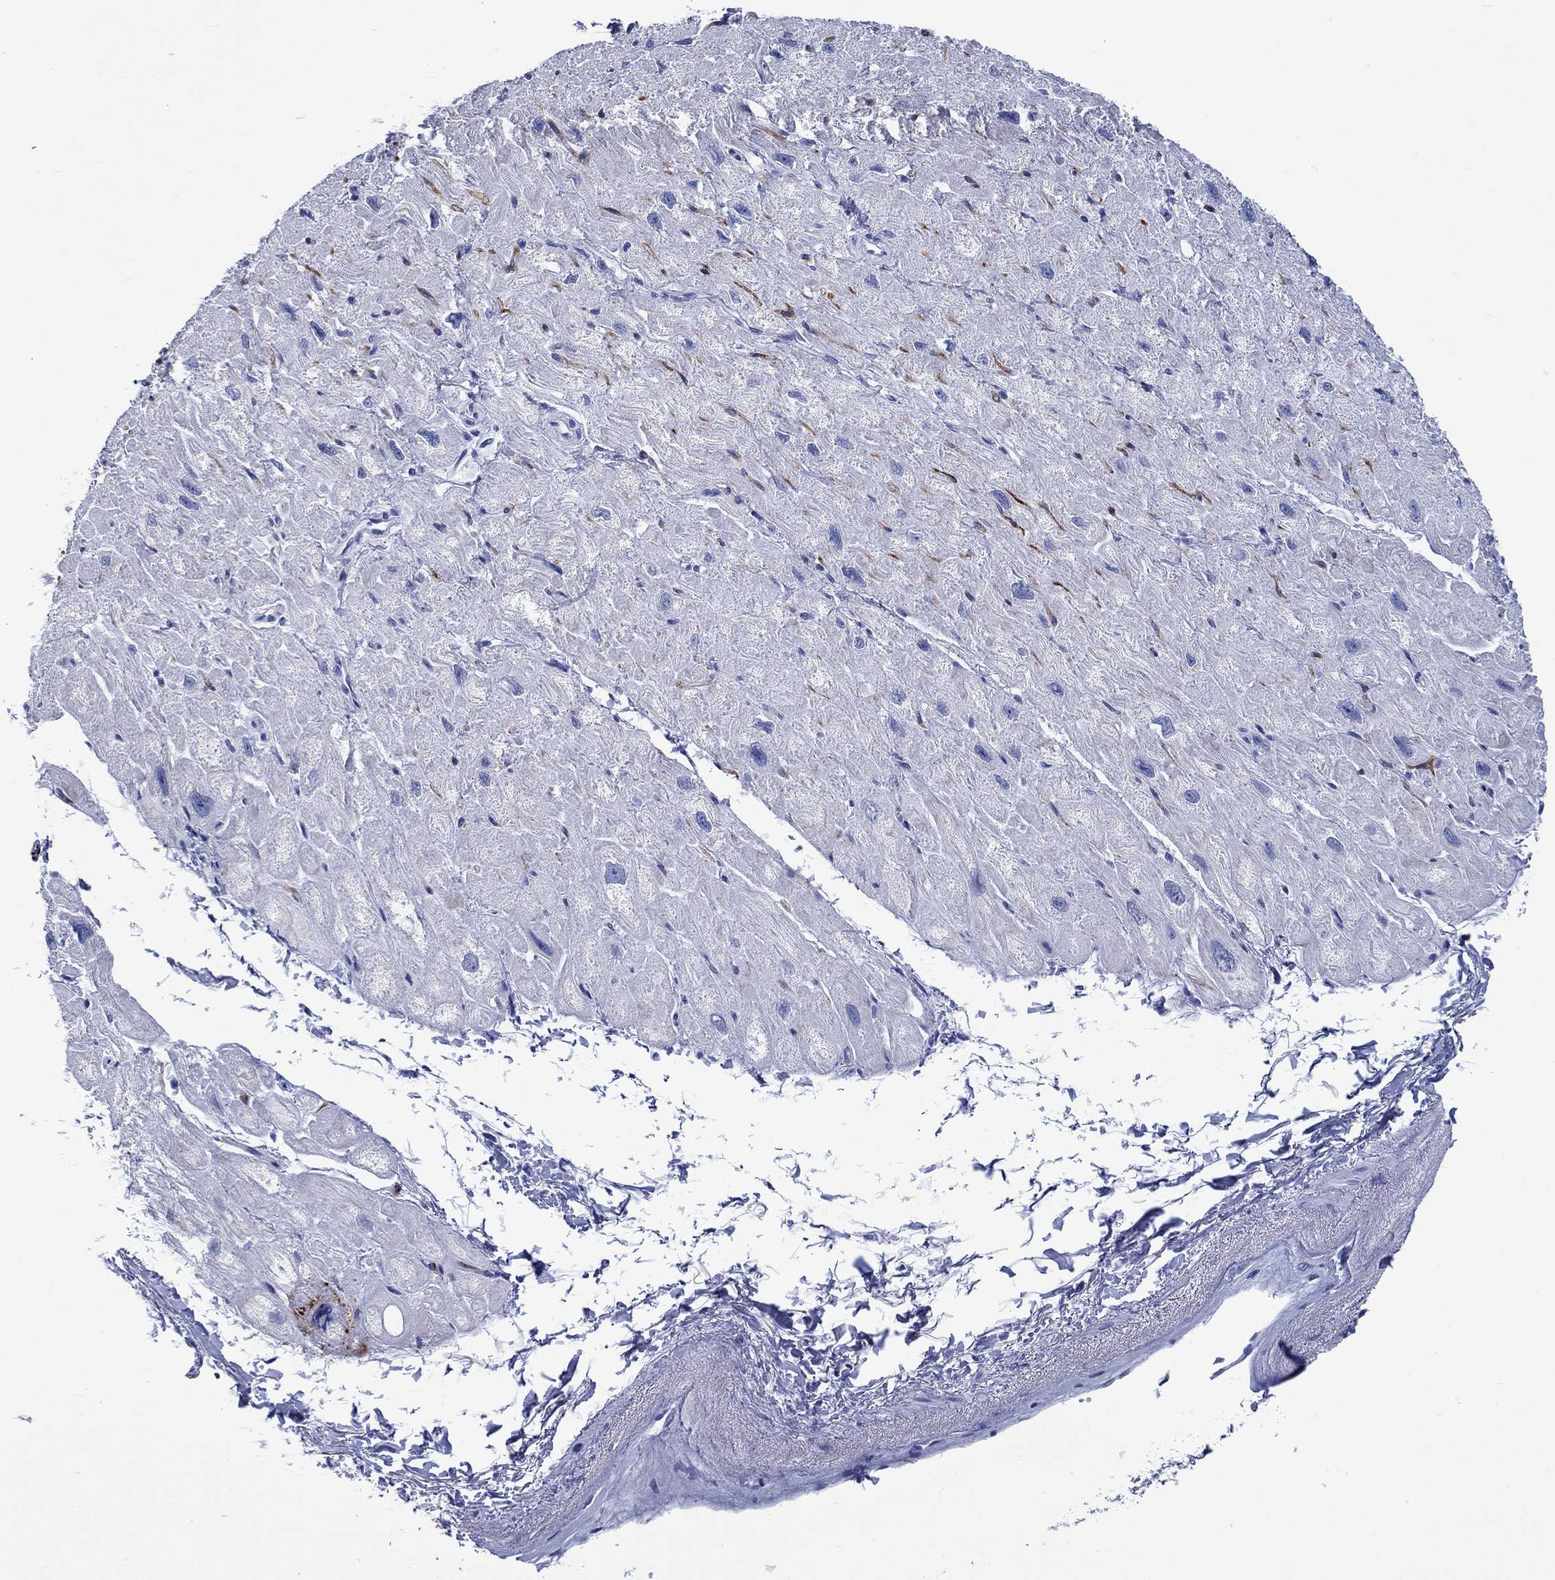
{"staining": {"intensity": "negative", "quantity": "none", "location": "none"}, "tissue": "heart muscle", "cell_type": "Cardiomyocytes", "image_type": "normal", "snomed": [{"axis": "morphology", "description": "Normal tissue, NOS"}, {"axis": "topography", "description": "Heart"}], "caption": "Immunohistochemical staining of unremarkable heart muscle displays no significant expression in cardiomyocytes.", "gene": "CACNG3", "patient": {"sex": "male", "age": 66}}